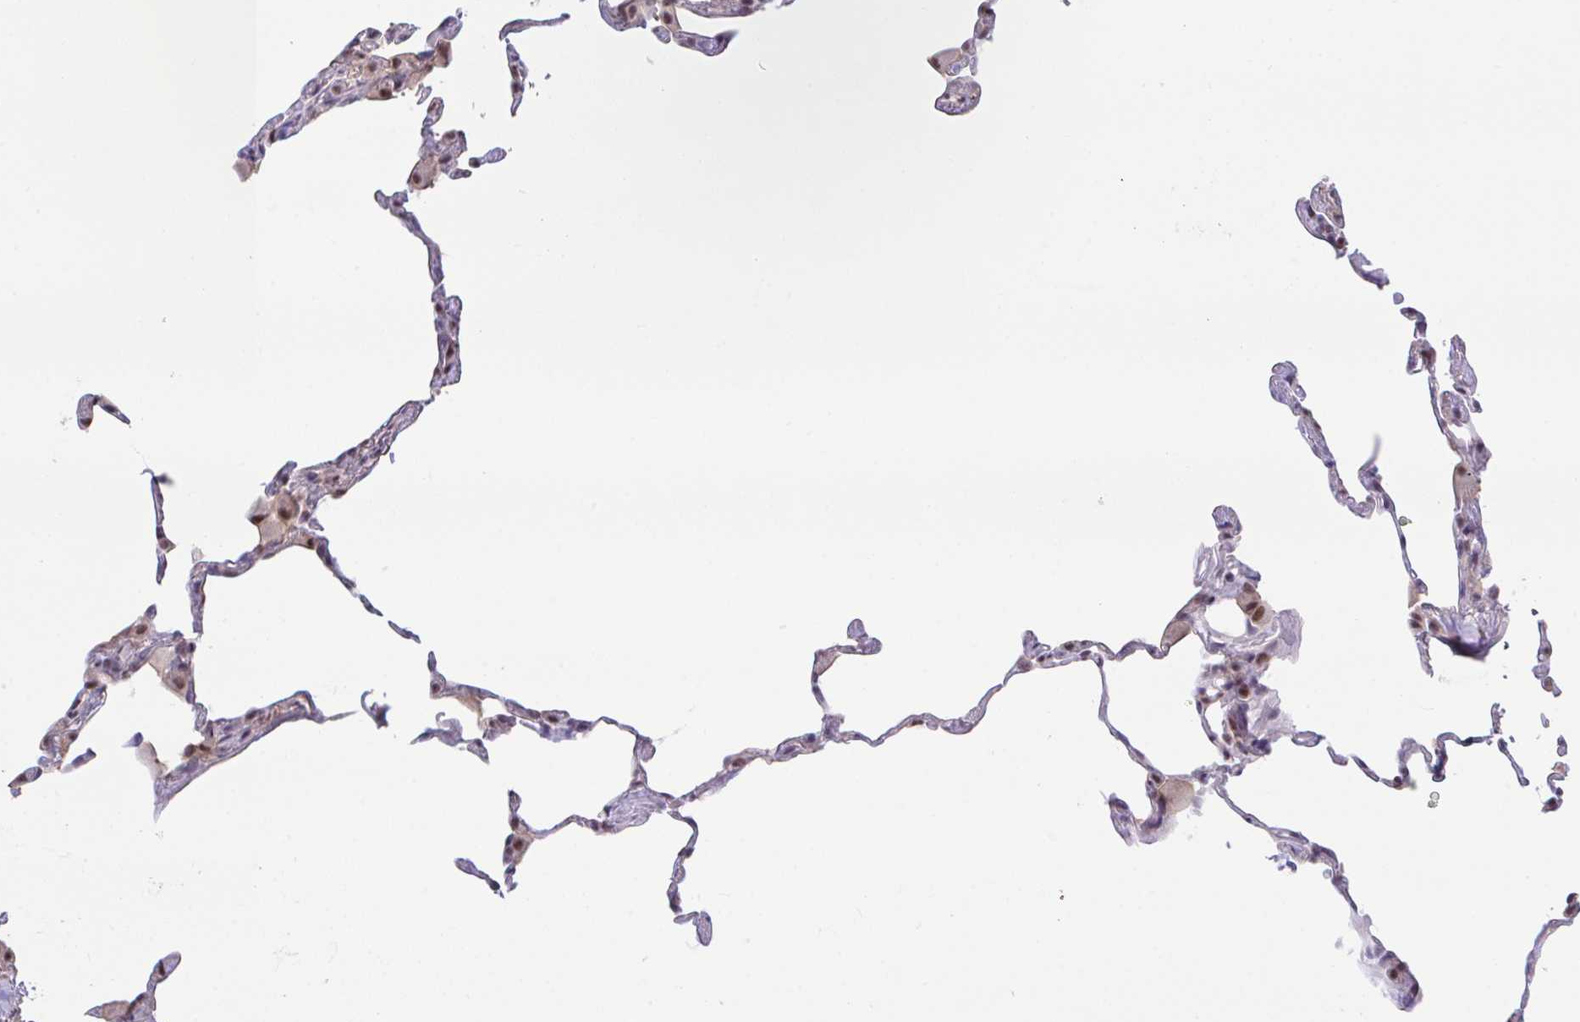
{"staining": {"intensity": "moderate", "quantity": "25%-75%", "location": "nuclear"}, "tissue": "lung", "cell_type": "Alveolar cells", "image_type": "normal", "snomed": [{"axis": "morphology", "description": "Normal tissue, NOS"}, {"axis": "topography", "description": "Lung"}], "caption": "Immunohistochemical staining of benign lung demonstrates 25%-75% levels of moderate nuclear protein staining in about 25%-75% of alveolar cells.", "gene": "OR6K3", "patient": {"sex": "female", "age": 57}}